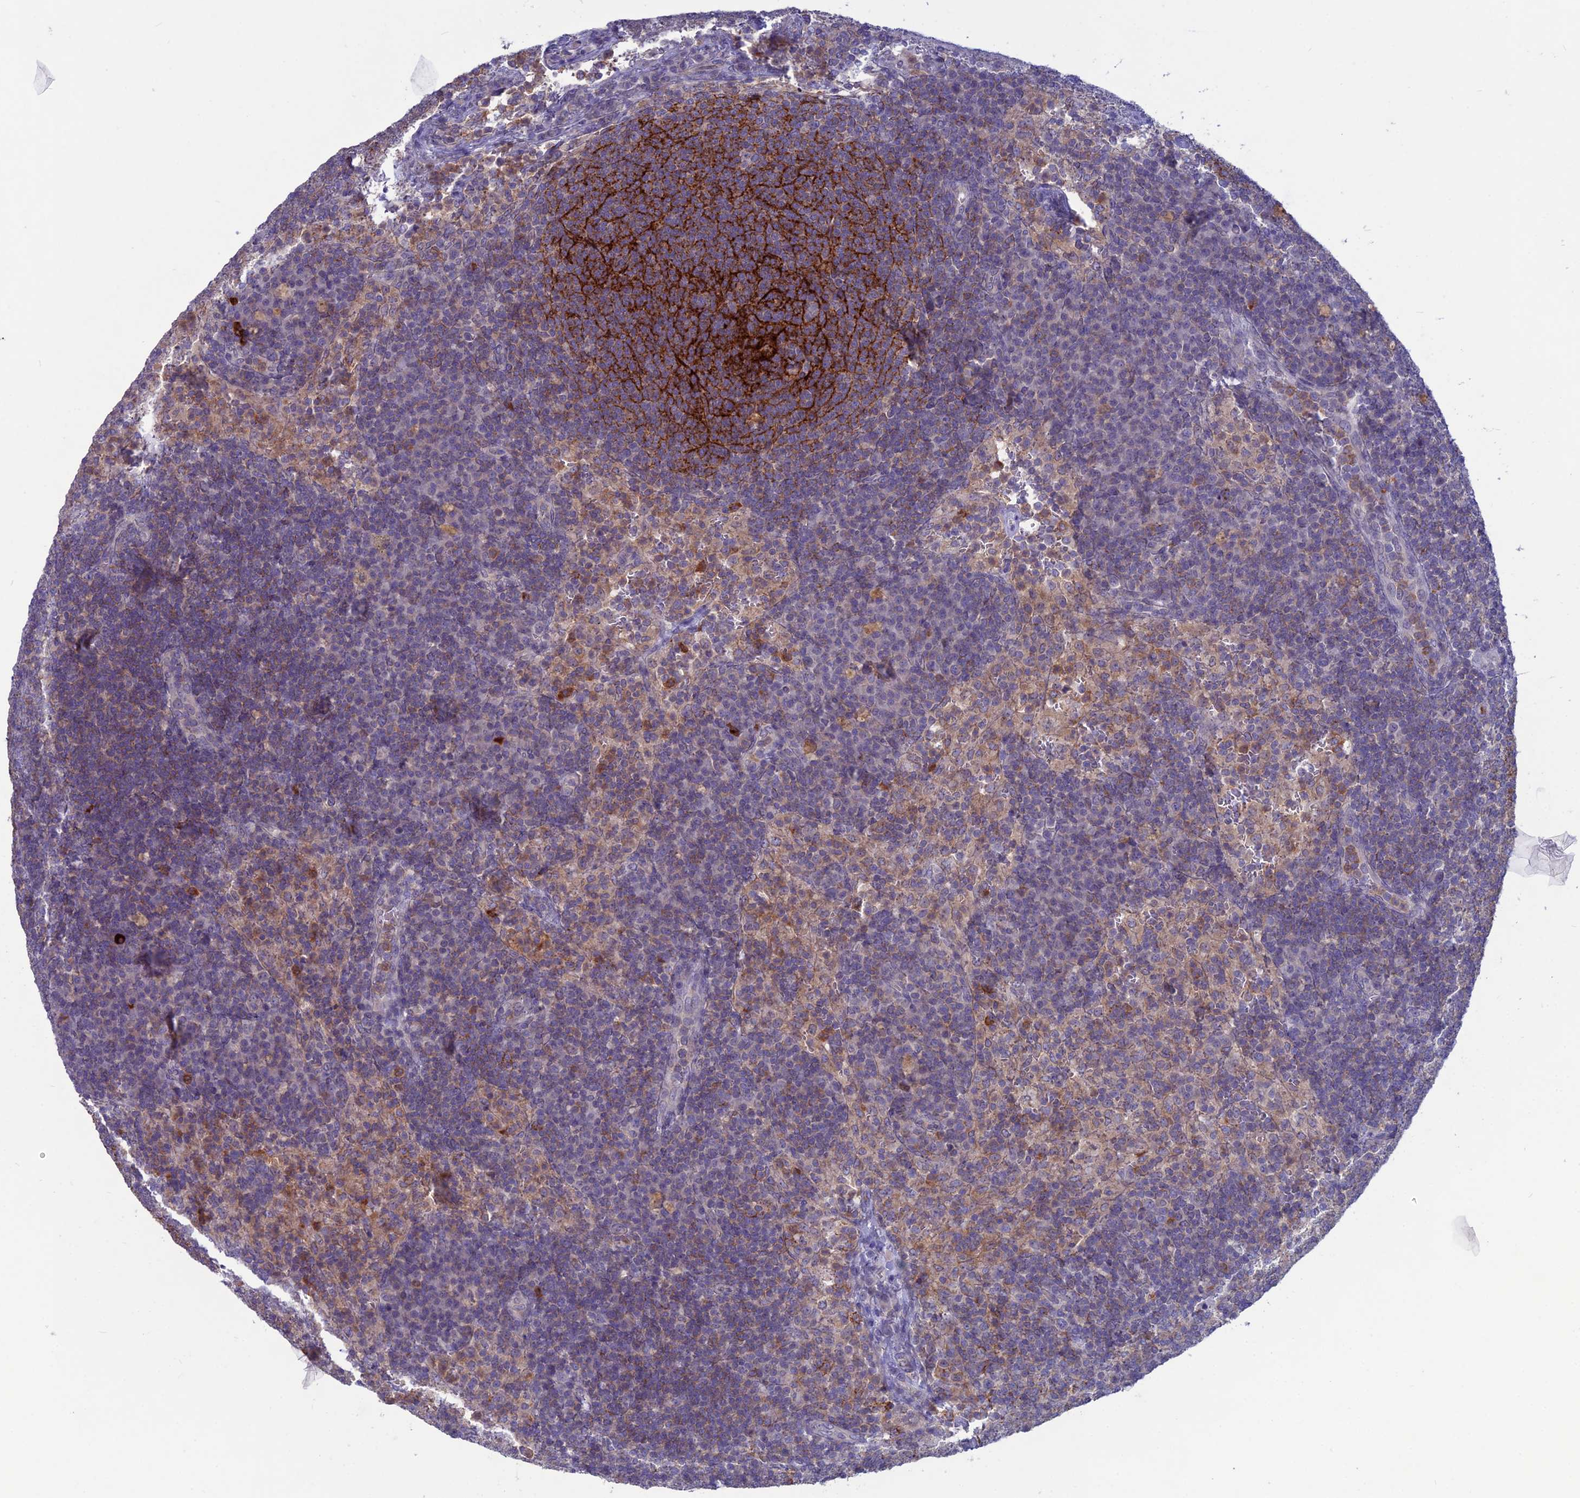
{"staining": {"intensity": "moderate", "quantity": ">75%", "location": "cytoplasmic/membranous"}, "tissue": "lymph node", "cell_type": "Germinal center cells", "image_type": "normal", "snomed": [{"axis": "morphology", "description": "Normal tissue, NOS"}, {"axis": "topography", "description": "Lymph node"}], "caption": "An immunohistochemistry (IHC) micrograph of unremarkable tissue is shown. Protein staining in brown shows moderate cytoplasmic/membranous positivity in lymph node within germinal center cells.", "gene": "WDR46", "patient": {"sex": "female", "age": 70}}